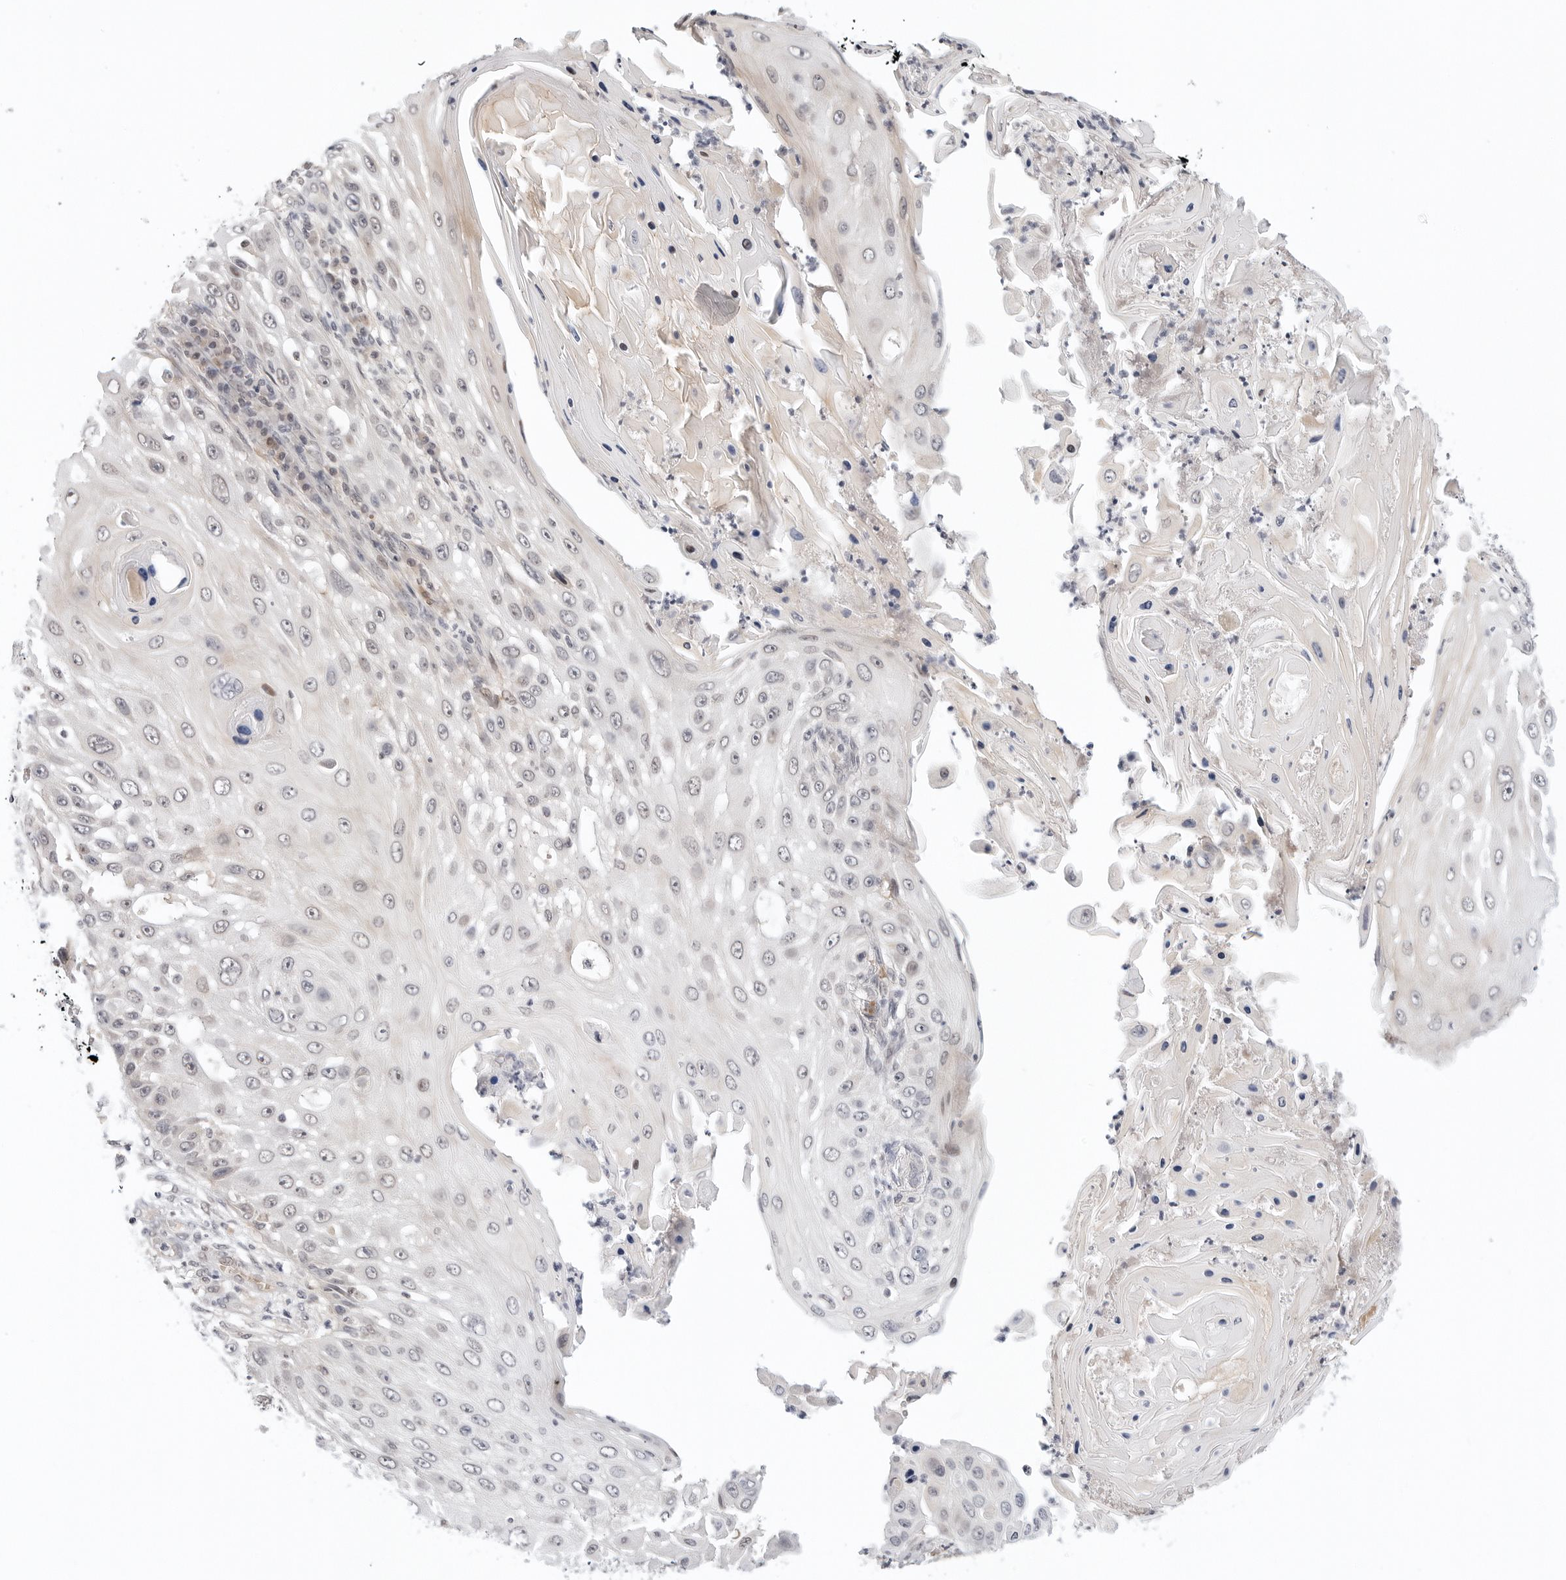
{"staining": {"intensity": "negative", "quantity": "none", "location": "none"}, "tissue": "skin cancer", "cell_type": "Tumor cells", "image_type": "cancer", "snomed": [{"axis": "morphology", "description": "Squamous cell carcinoma, NOS"}, {"axis": "topography", "description": "Skin"}], "caption": "Tumor cells are negative for protein expression in human skin cancer (squamous cell carcinoma).", "gene": "TSEN2", "patient": {"sex": "female", "age": 44}}